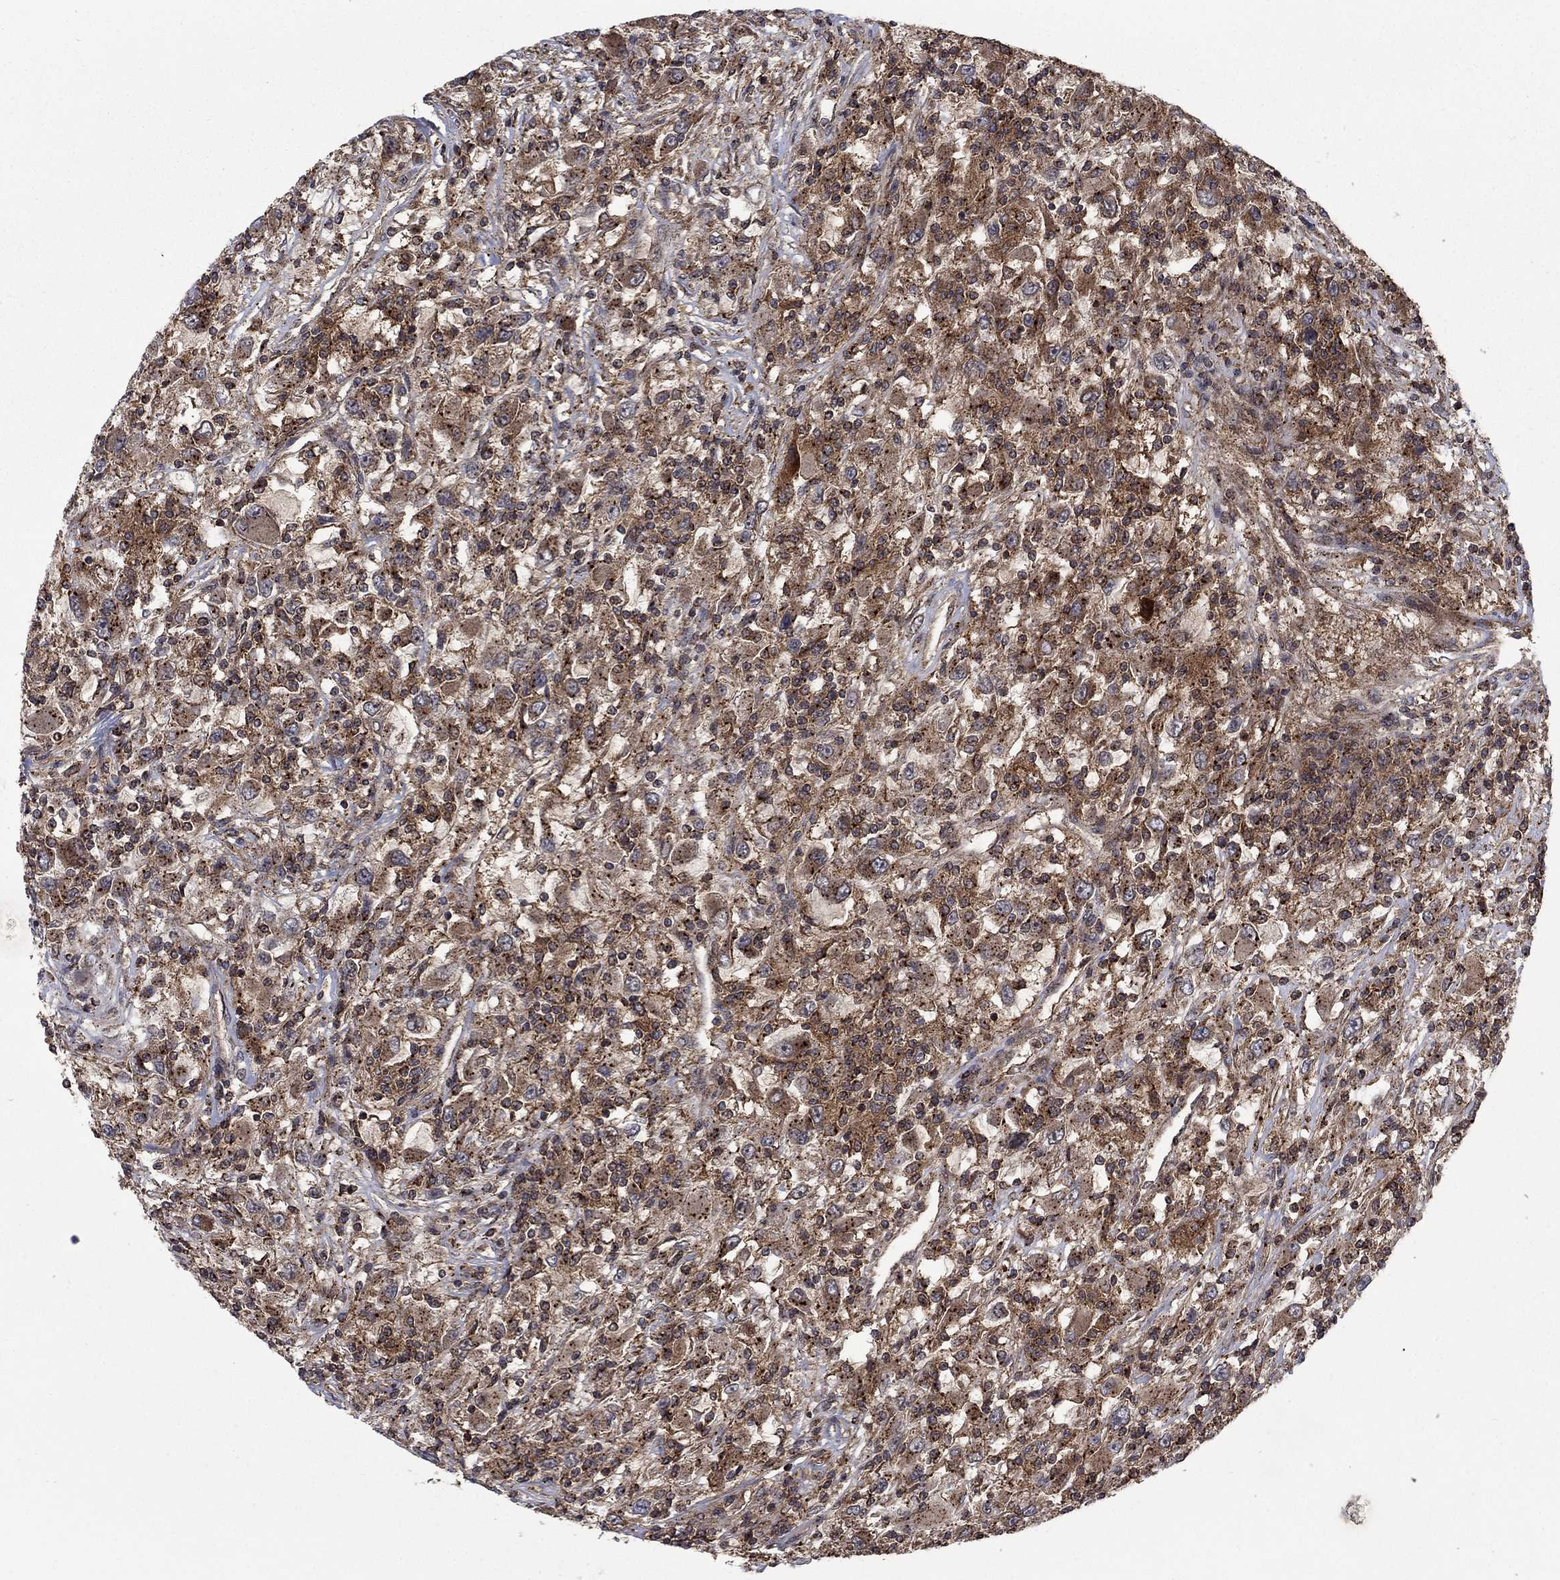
{"staining": {"intensity": "moderate", "quantity": ">75%", "location": "cytoplasmic/membranous"}, "tissue": "renal cancer", "cell_type": "Tumor cells", "image_type": "cancer", "snomed": [{"axis": "morphology", "description": "Adenocarcinoma, NOS"}, {"axis": "topography", "description": "Kidney"}], "caption": "Tumor cells display medium levels of moderate cytoplasmic/membranous expression in about >75% of cells in human renal cancer (adenocarcinoma). (Brightfield microscopy of DAB IHC at high magnification).", "gene": "IFI35", "patient": {"sex": "female", "age": 67}}